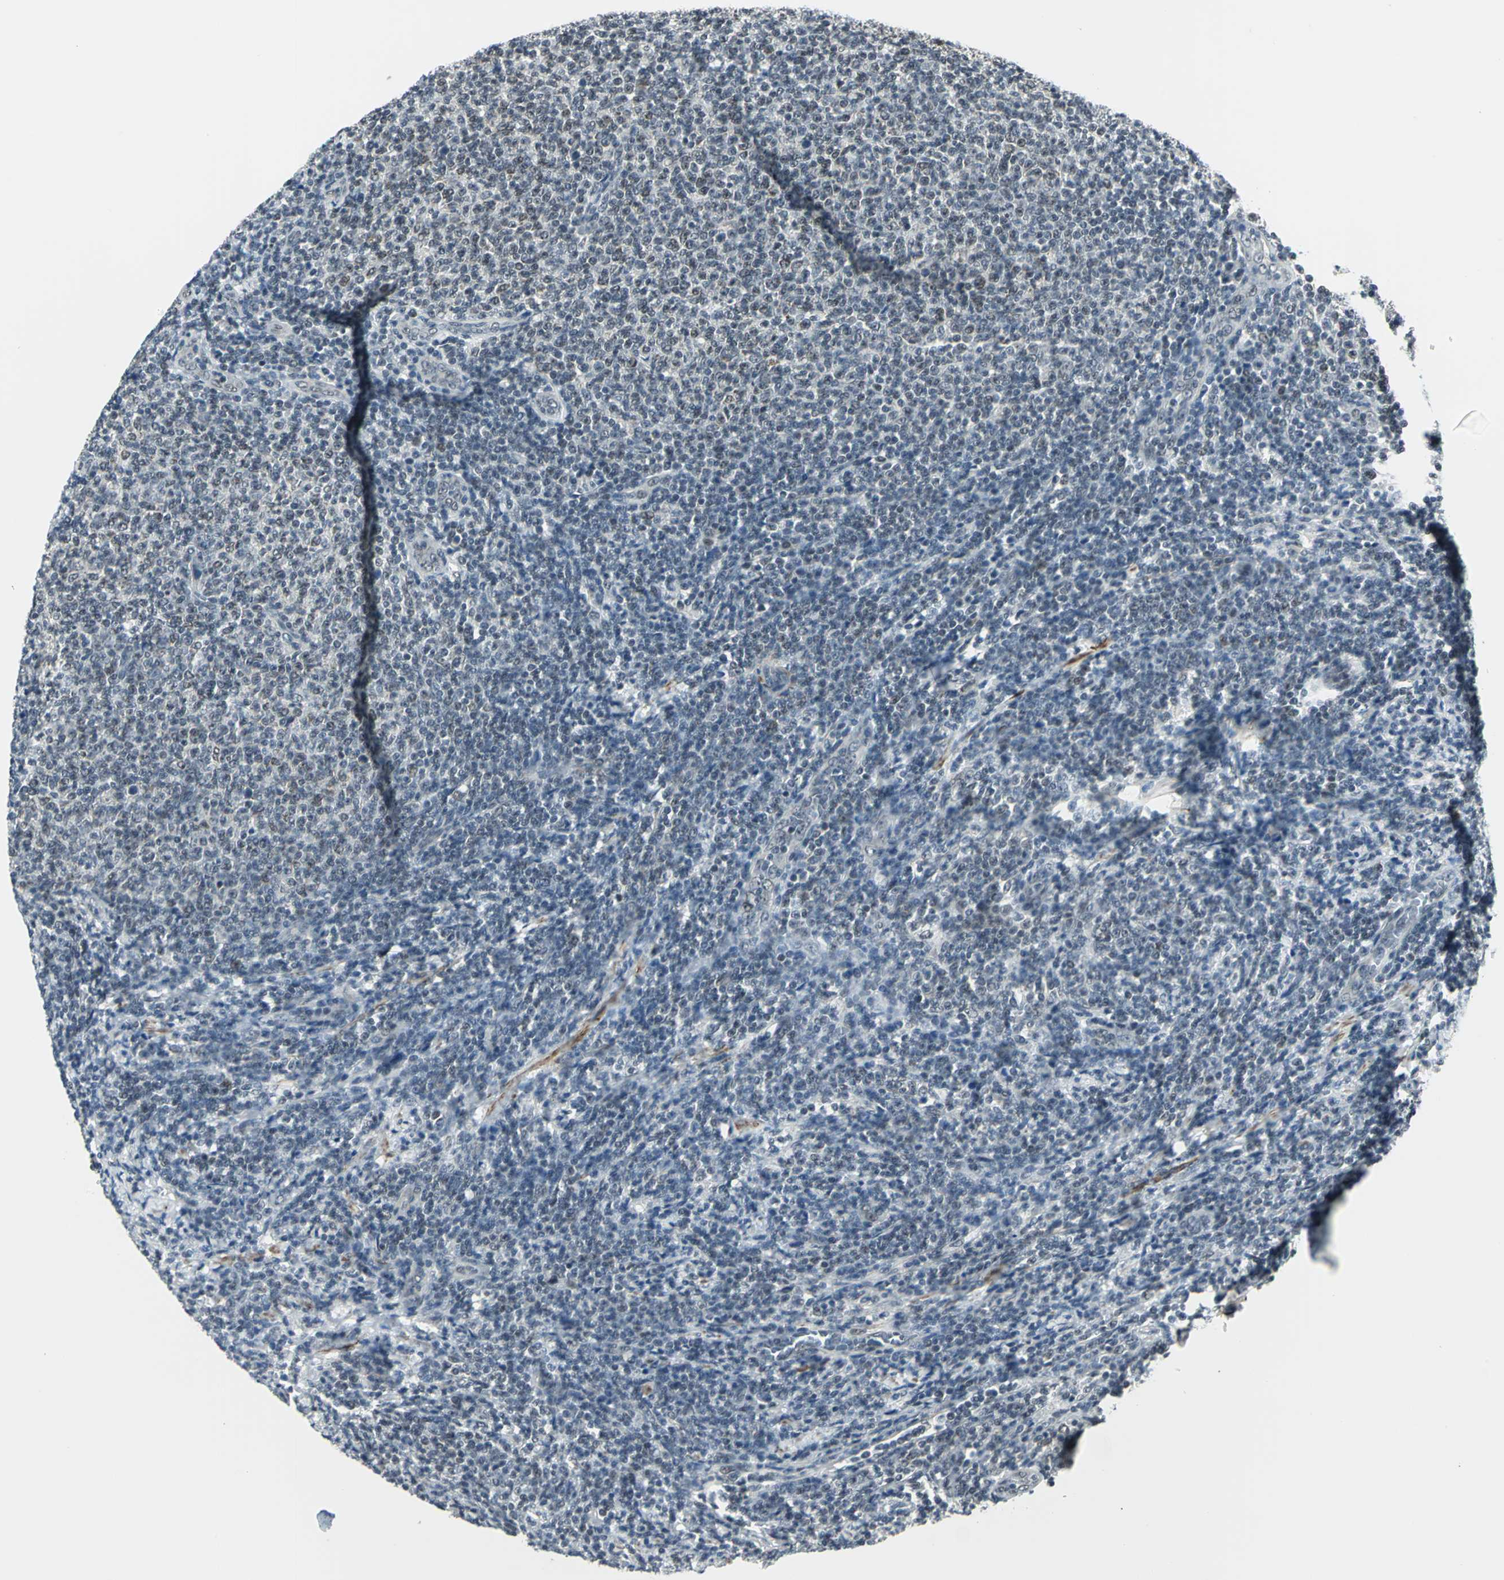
{"staining": {"intensity": "weak", "quantity": "<25%", "location": "cytoplasmic/membranous,nuclear"}, "tissue": "lymphoma", "cell_type": "Tumor cells", "image_type": "cancer", "snomed": [{"axis": "morphology", "description": "Malignant lymphoma, non-Hodgkin's type, Low grade"}, {"axis": "topography", "description": "Lymph node"}], "caption": "Tumor cells are negative for brown protein staining in lymphoma.", "gene": "MTA1", "patient": {"sex": "male", "age": 66}}